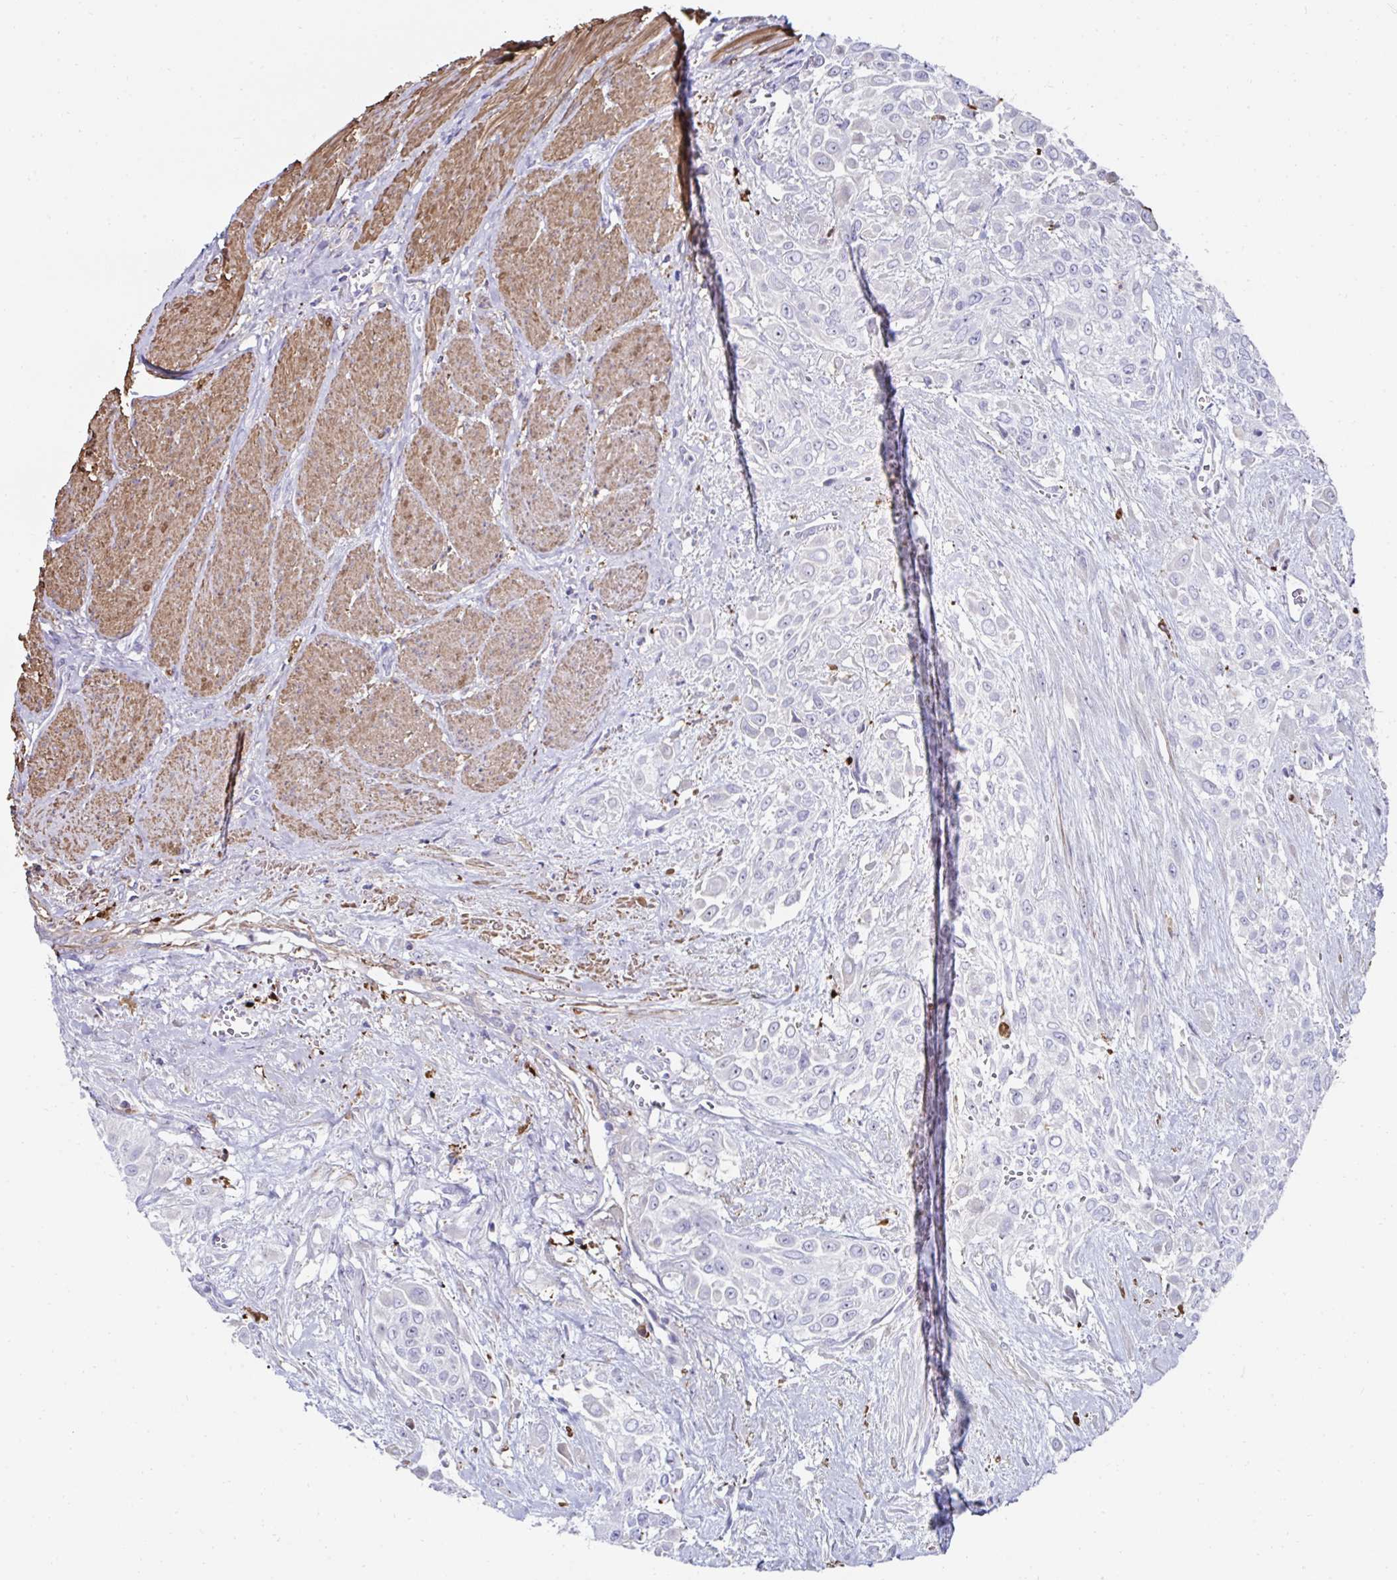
{"staining": {"intensity": "negative", "quantity": "none", "location": "none"}, "tissue": "urothelial cancer", "cell_type": "Tumor cells", "image_type": "cancer", "snomed": [{"axis": "morphology", "description": "Urothelial carcinoma, High grade"}, {"axis": "topography", "description": "Urinary bladder"}], "caption": "Immunohistochemical staining of human high-grade urothelial carcinoma shows no significant expression in tumor cells.", "gene": "FBXL13", "patient": {"sex": "male", "age": 57}}